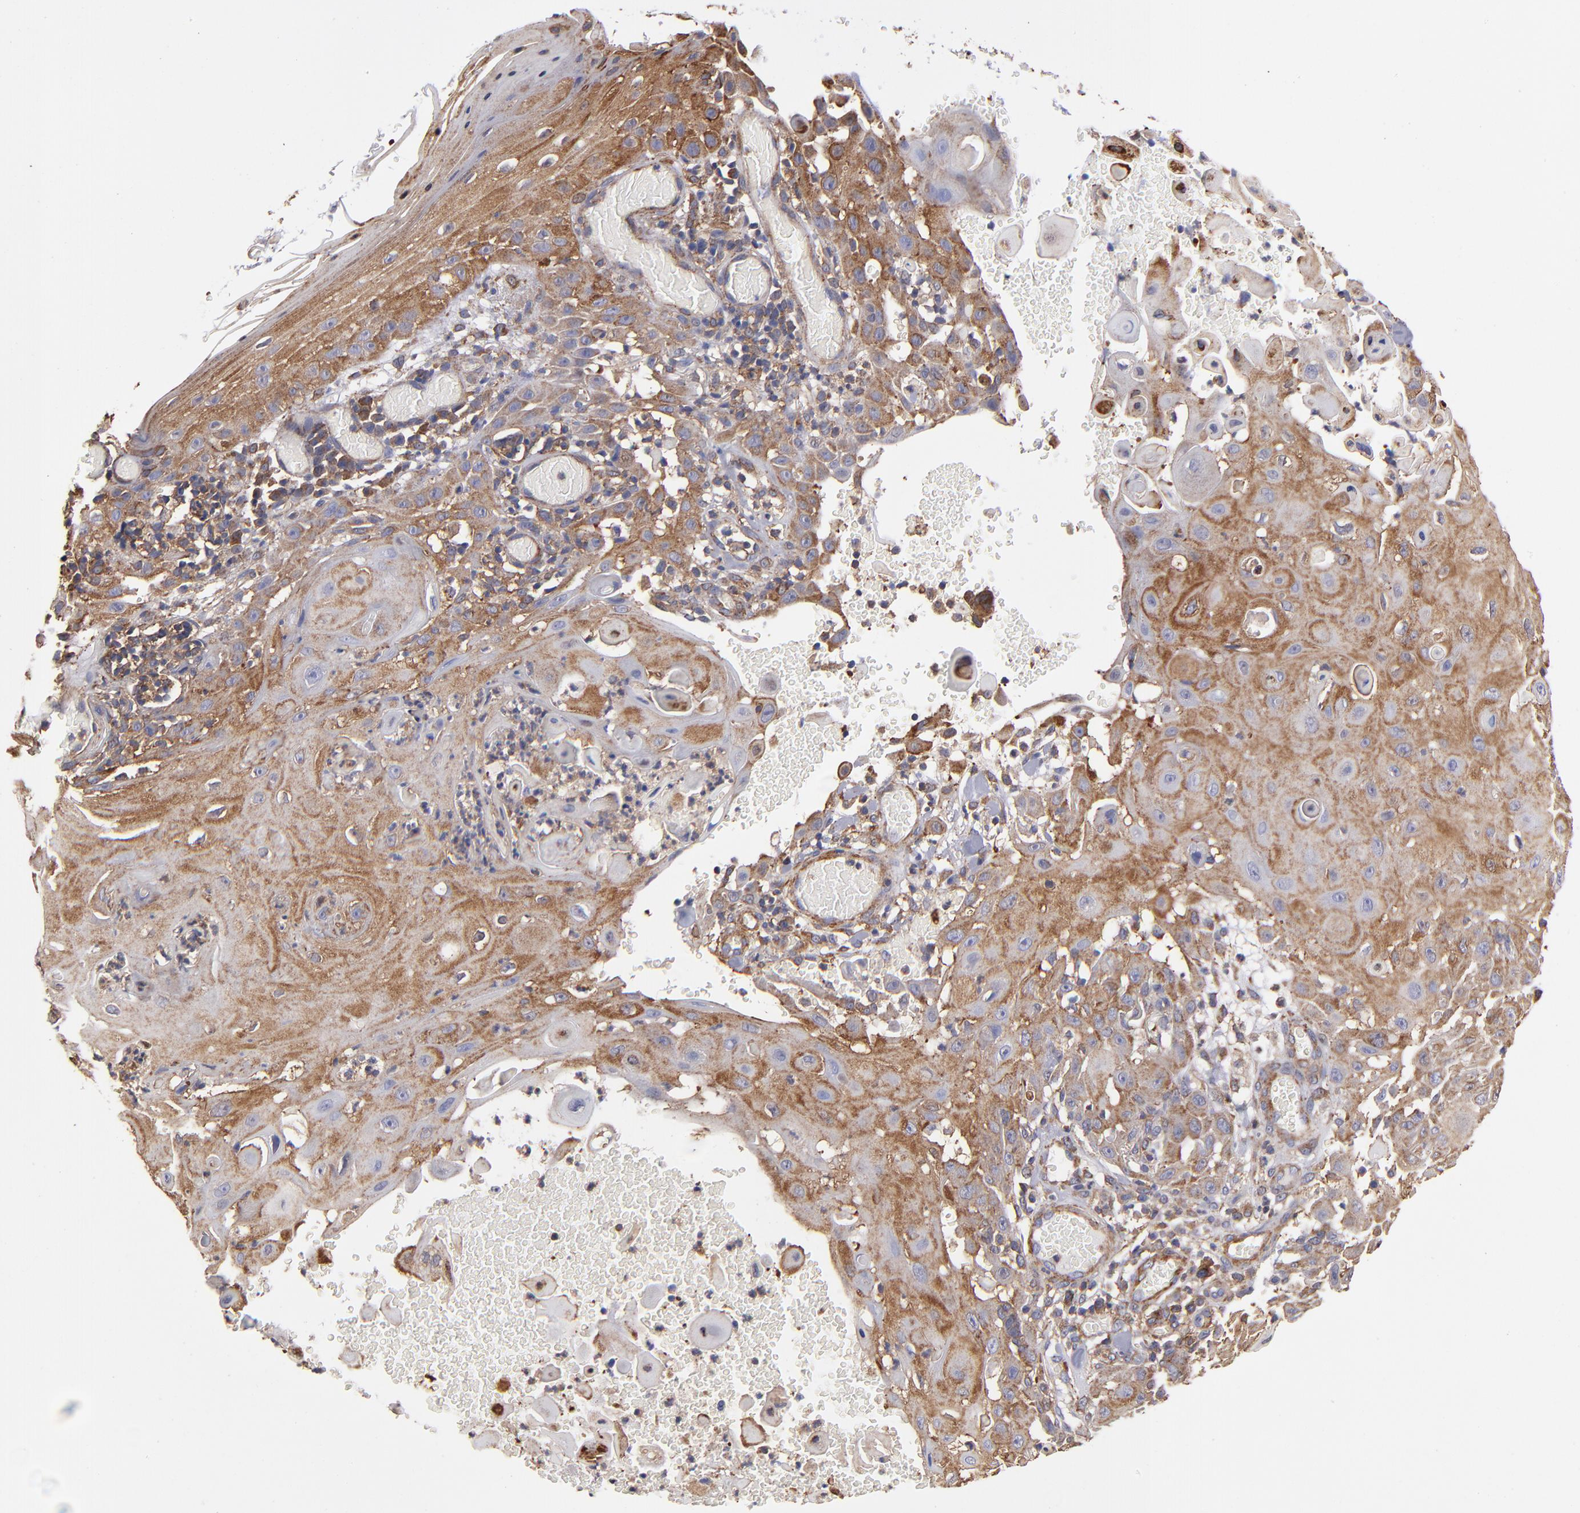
{"staining": {"intensity": "moderate", "quantity": "25%-75%", "location": "cytoplasmic/membranous"}, "tissue": "skin cancer", "cell_type": "Tumor cells", "image_type": "cancer", "snomed": [{"axis": "morphology", "description": "Squamous cell carcinoma, NOS"}, {"axis": "topography", "description": "Skin"}], "caption": "Protein staining by immunohistochemistry (IHC) demonstrates moderate cytoplasmic/membranous expression in about 25%-75% of tumor cells in squamous cell carcinoma (skin).", "gene": "MVP", "patient": {"sex": "male", "age": 24}}